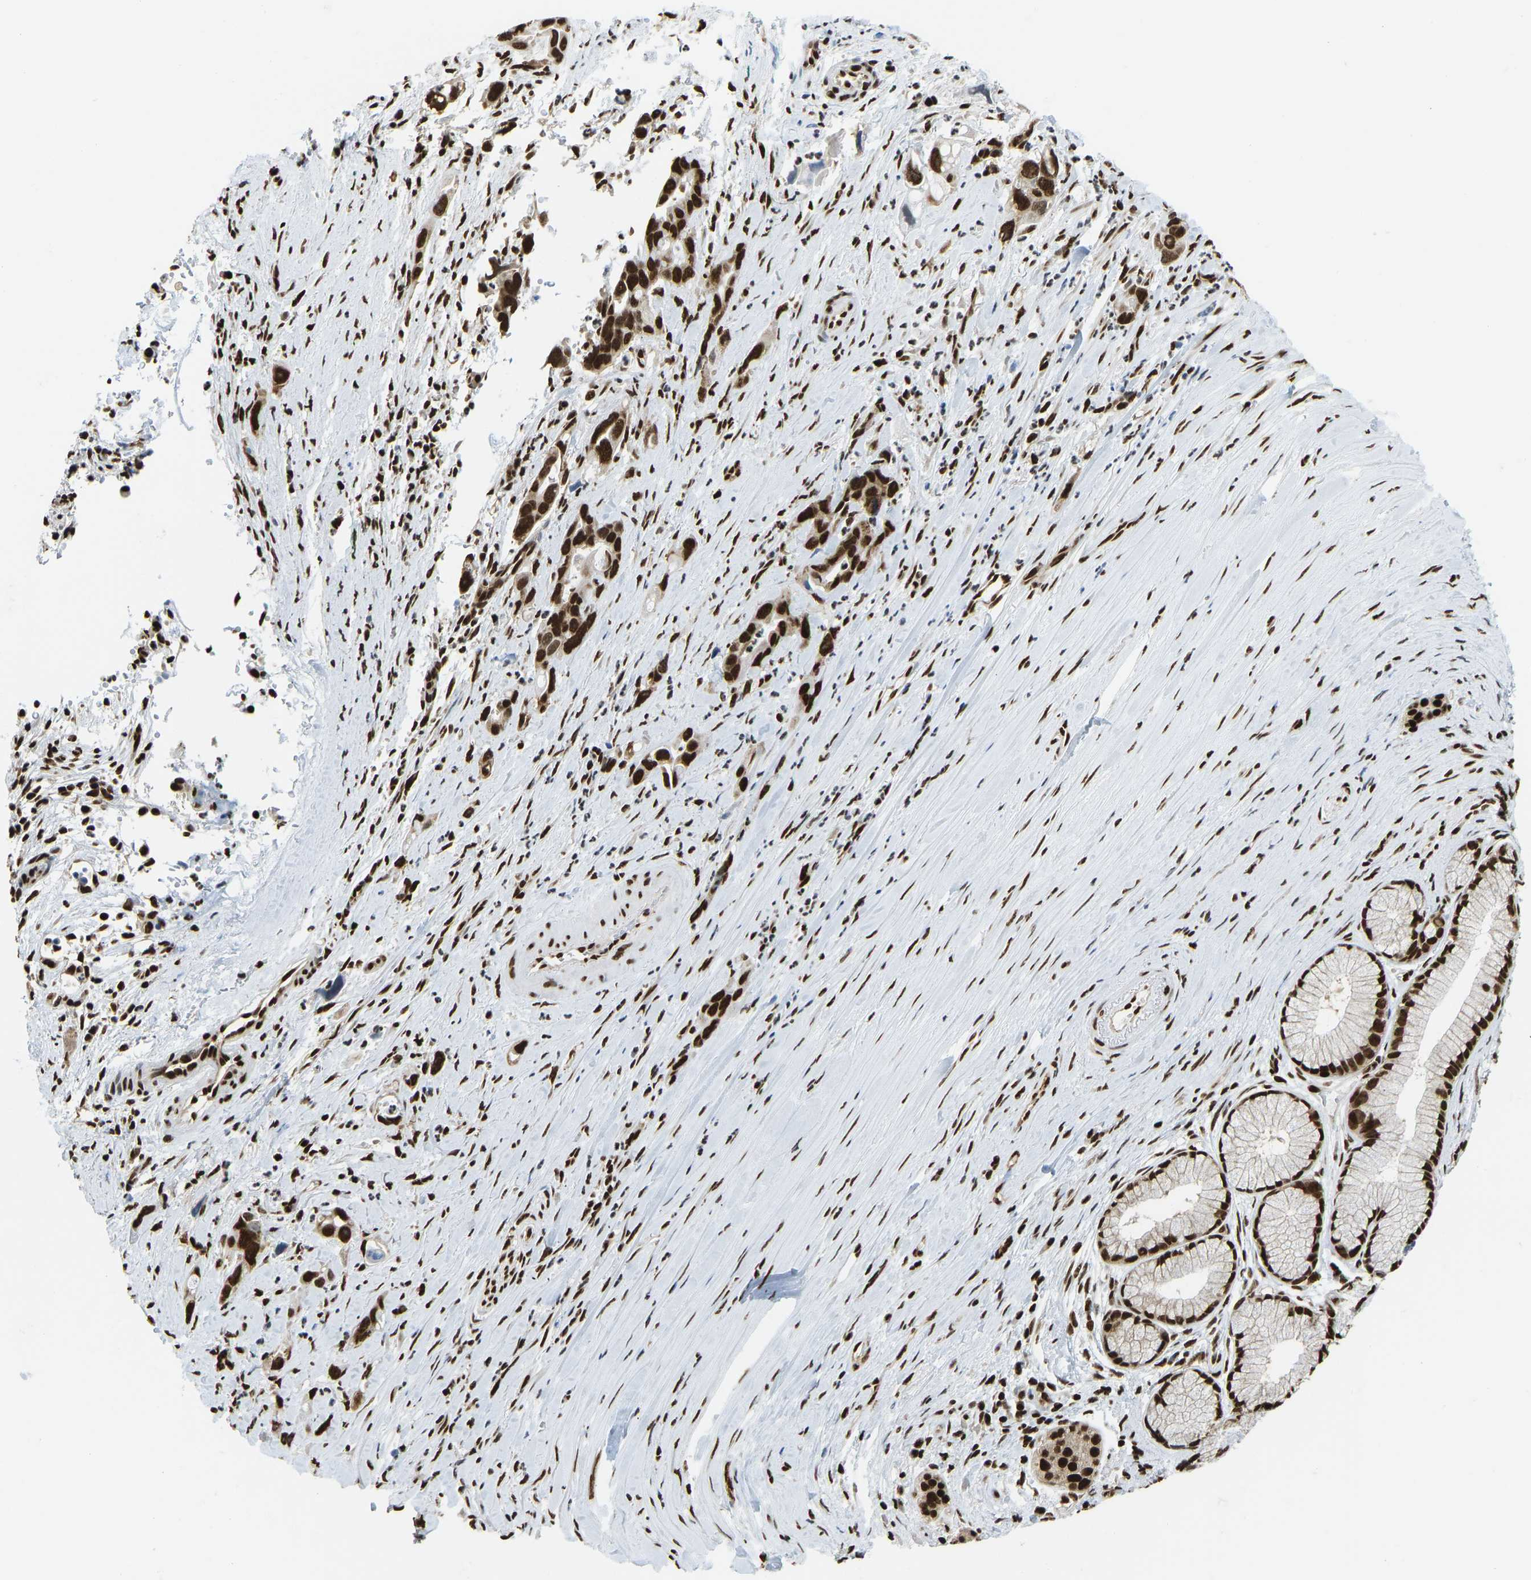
{"staining": {"intensity": "strong", "quantity": ">75%", "location": "nuclear"}, "tissue": "pancreatic cancer", "cell_type": "Tumor cells", "image_type": "cancer", "snomed": [{"axis": "morphology", "description": "Adenocarcinoma, NOS"}, {"axis": "topography", "description": "Pancreas"}], "caption": "Immunohistochemical staining of adenocarcinoma (pancreatic) exhibits high levels of strong nuclear staining in approximately >75% of tumor cells.", "gene": "ZSCAN20", "patient": {"sex": "female", "age": 70}}